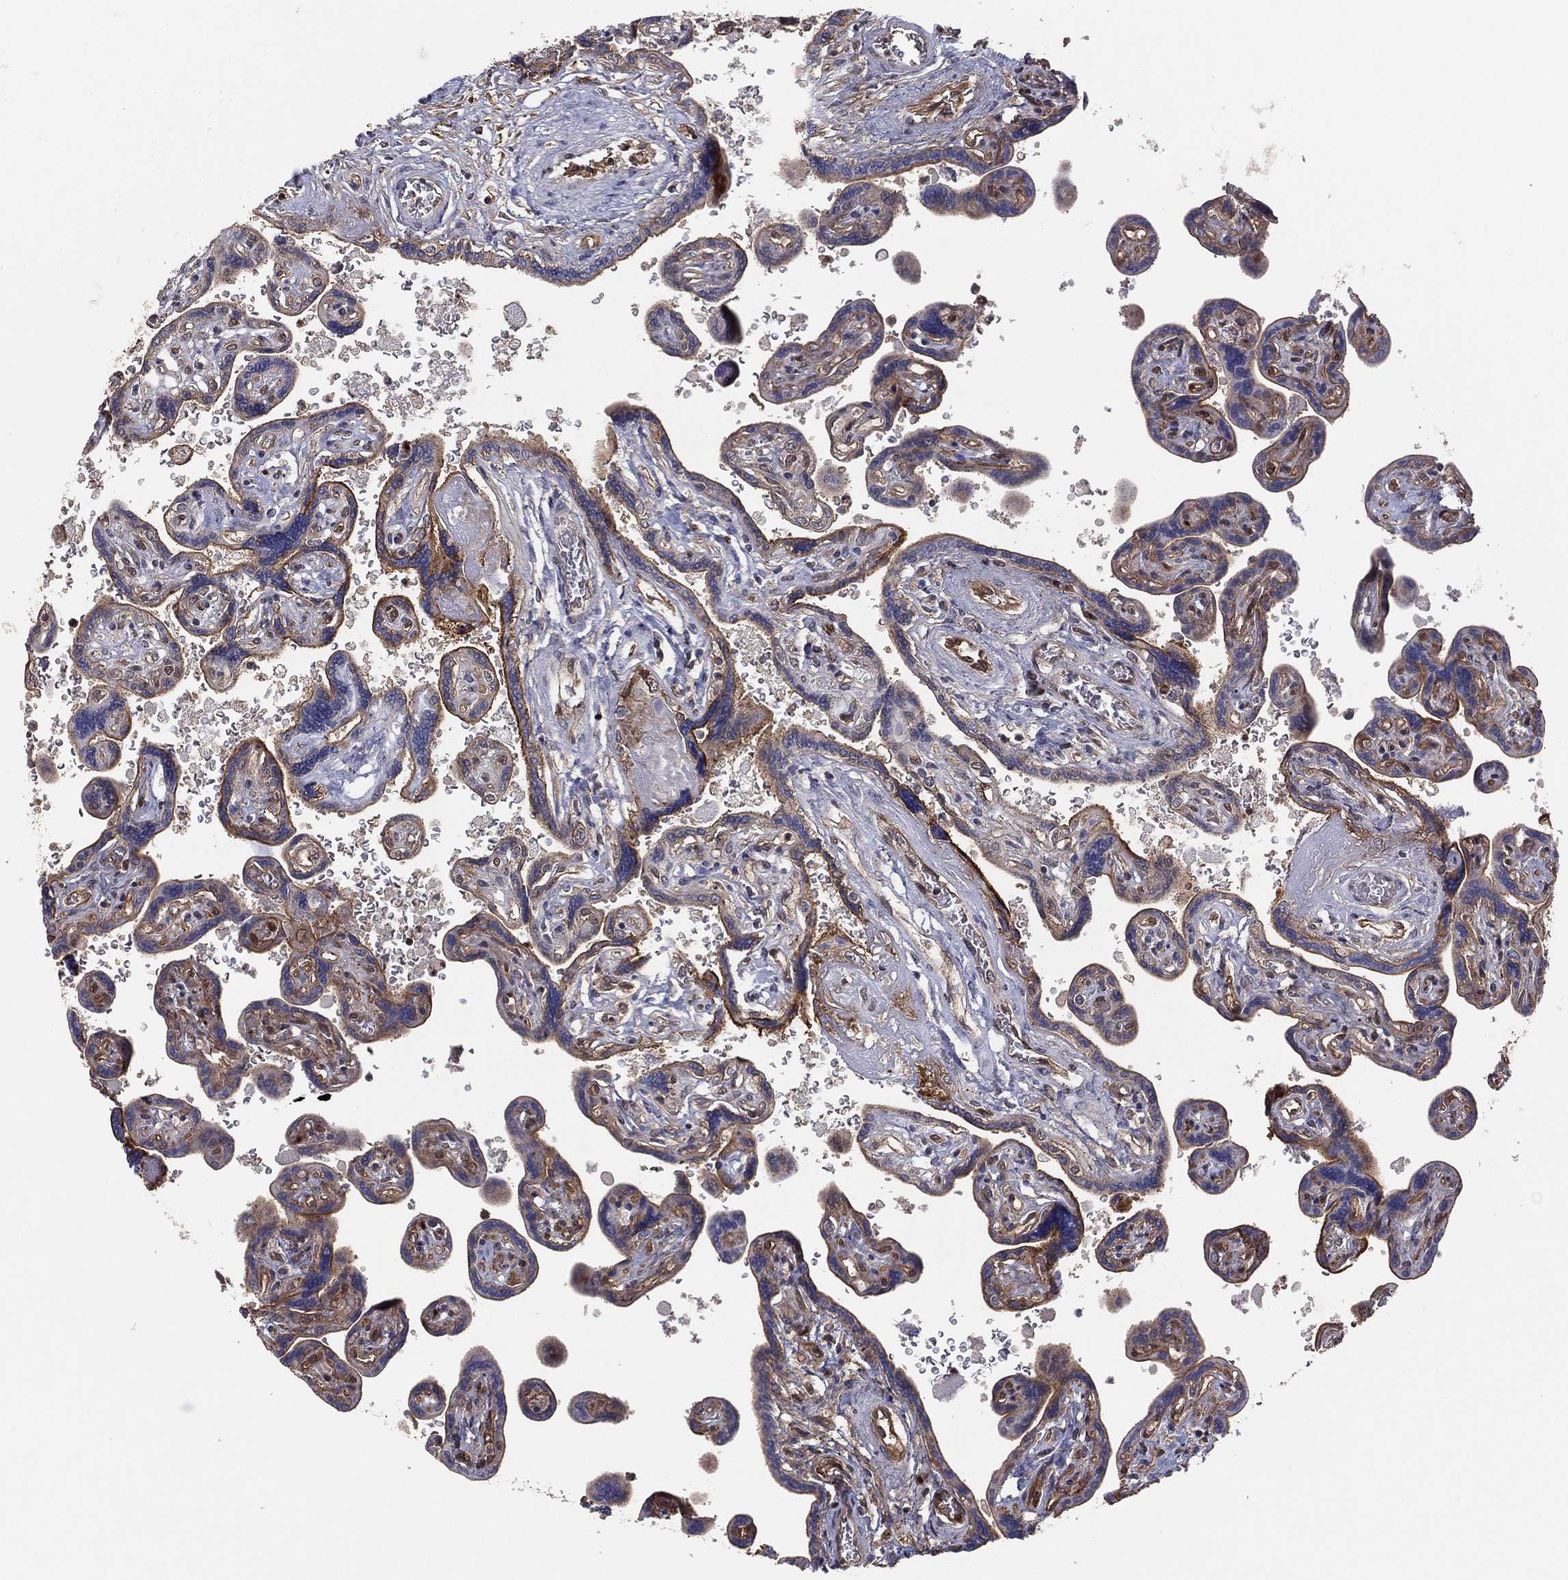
{"staining": {"intensity": "moderate", "quantity": ">75%", "location": "nuclear"}, "tissue": "placenta", "cell_type": "Decidual cells", "image_type": "normal", "snomed": [{"axis": "morphology", "description": "Normal tissue, NOS"}, {"axis": "topography", "description": "Placenta"}], "caption": "Decidual cells demonstrate medium levels of moderate nuclear positivity in about >75% of cells in normal placenta. (Stains: DAB (3,3'-diaminobenzidine) in brown, nuclei in blue, Microscopy: brightfield microscopy at high magnification).", "gene": "GPALPP1", "patient": {"sex": "female", "age": 32}}